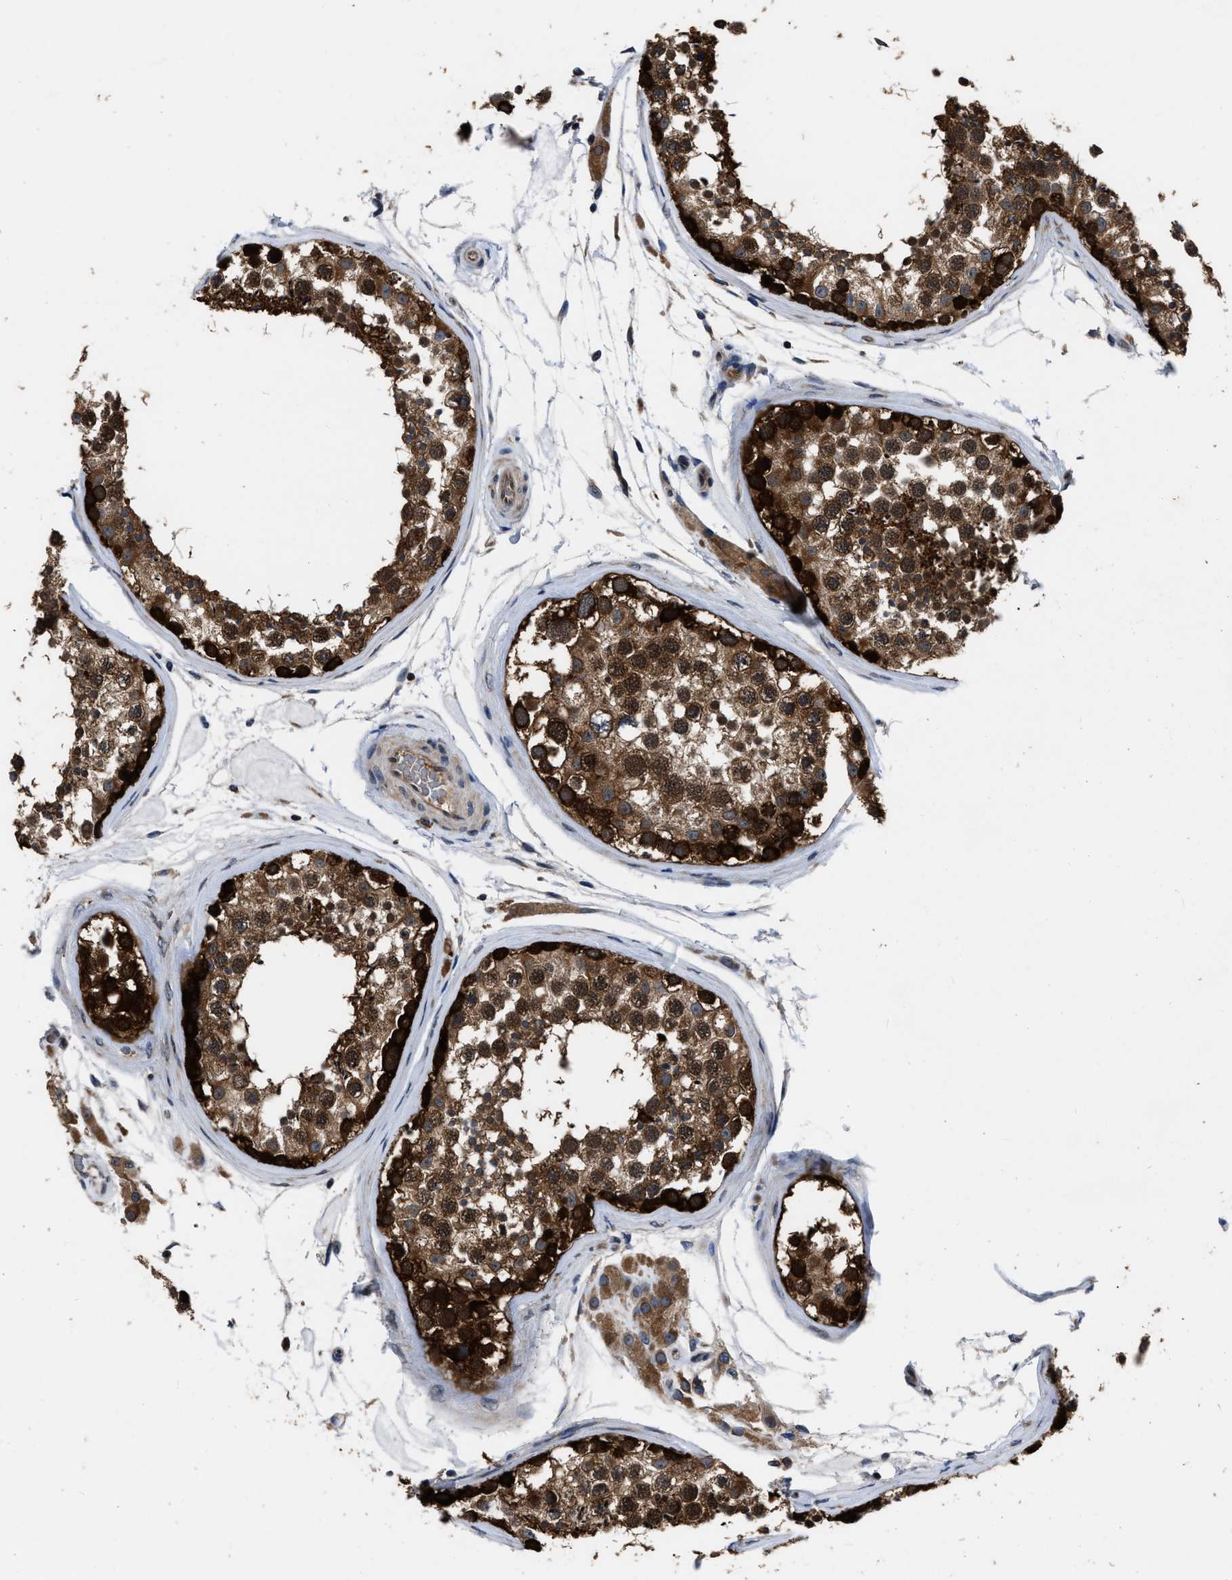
{"staining": {"intensity": "strong", "quantity": ">75%", "location": "cytoplasmic/membranous,nuclear"}, "tissue": "testis", "cell_type": "Cells in seminiferous ducts", "image_type": "normal", "snomed": [{"axis": "morphology", "description": "Normal tissue, NOS"}, {"axis": "topography", "description": "Testis"}], "caption": "DAB (3,3'-diaminobenzidine) immunohistochemical staining of benign testis displays strong cytoplasmic/membranous,nuclear protein staining in about >75% of cells in seminiferous ducts.", "gene": "GET4", "patient": {"sex": "male", "age": 46}}